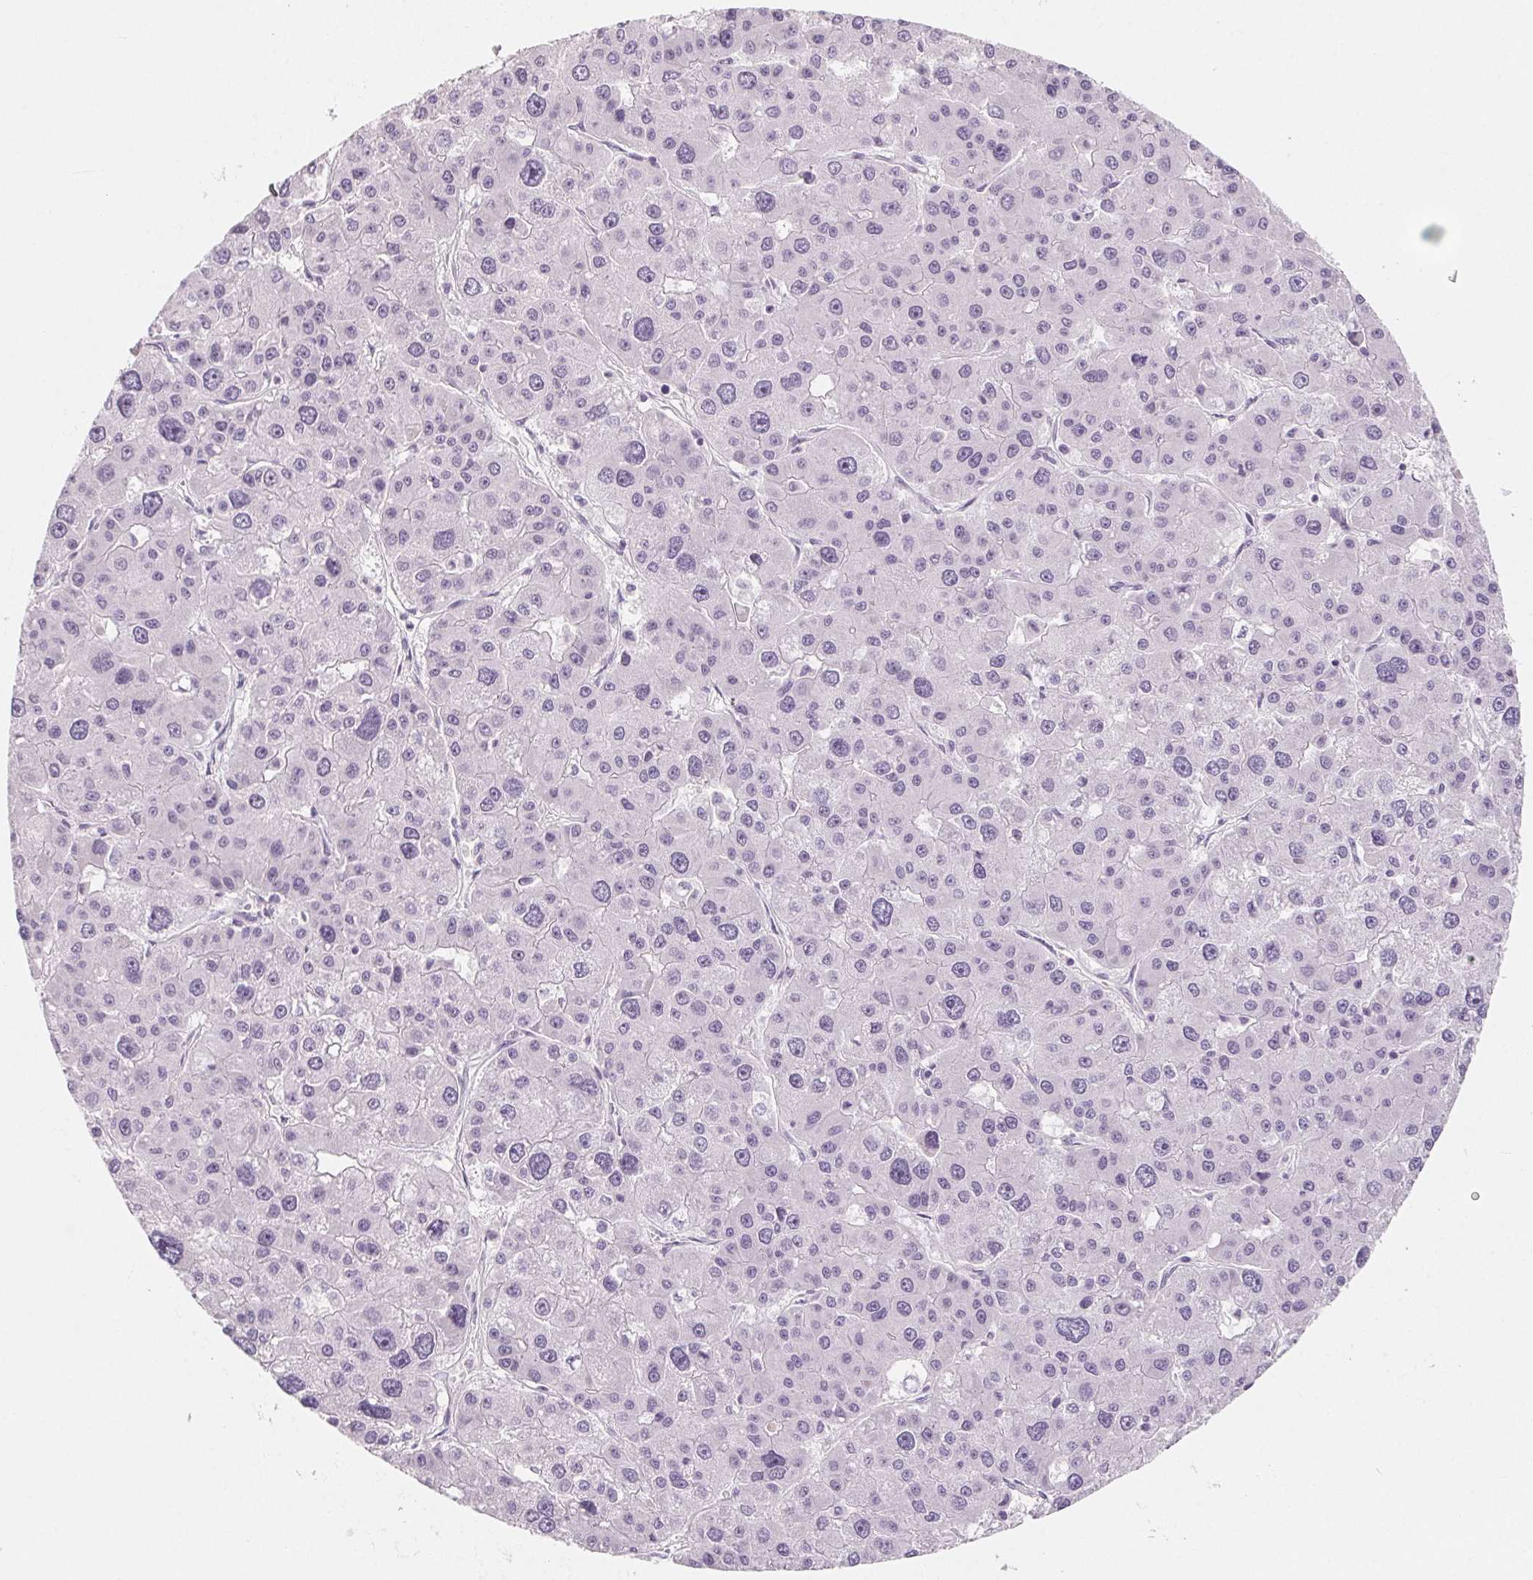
{"staining": {"intensity": "negative", "quantity": "none", "location": "none"}, "tissue": "liver cancer", "cell_type": "Tumor cells", "image_type": "cancer", "snomed": [{"axis": "morphology", "description": "Carcinoma, Hepatocellular, NOS"}, {"axis": "topography", "description": "Liver"}], "caption": "DAB immunohistochemical staining of human hepatocellular carcinoma (liver) shows no significant staining in tumor cells.", "gene": "SH3GL2", "patient": {"sex": "male", "age": 73}}